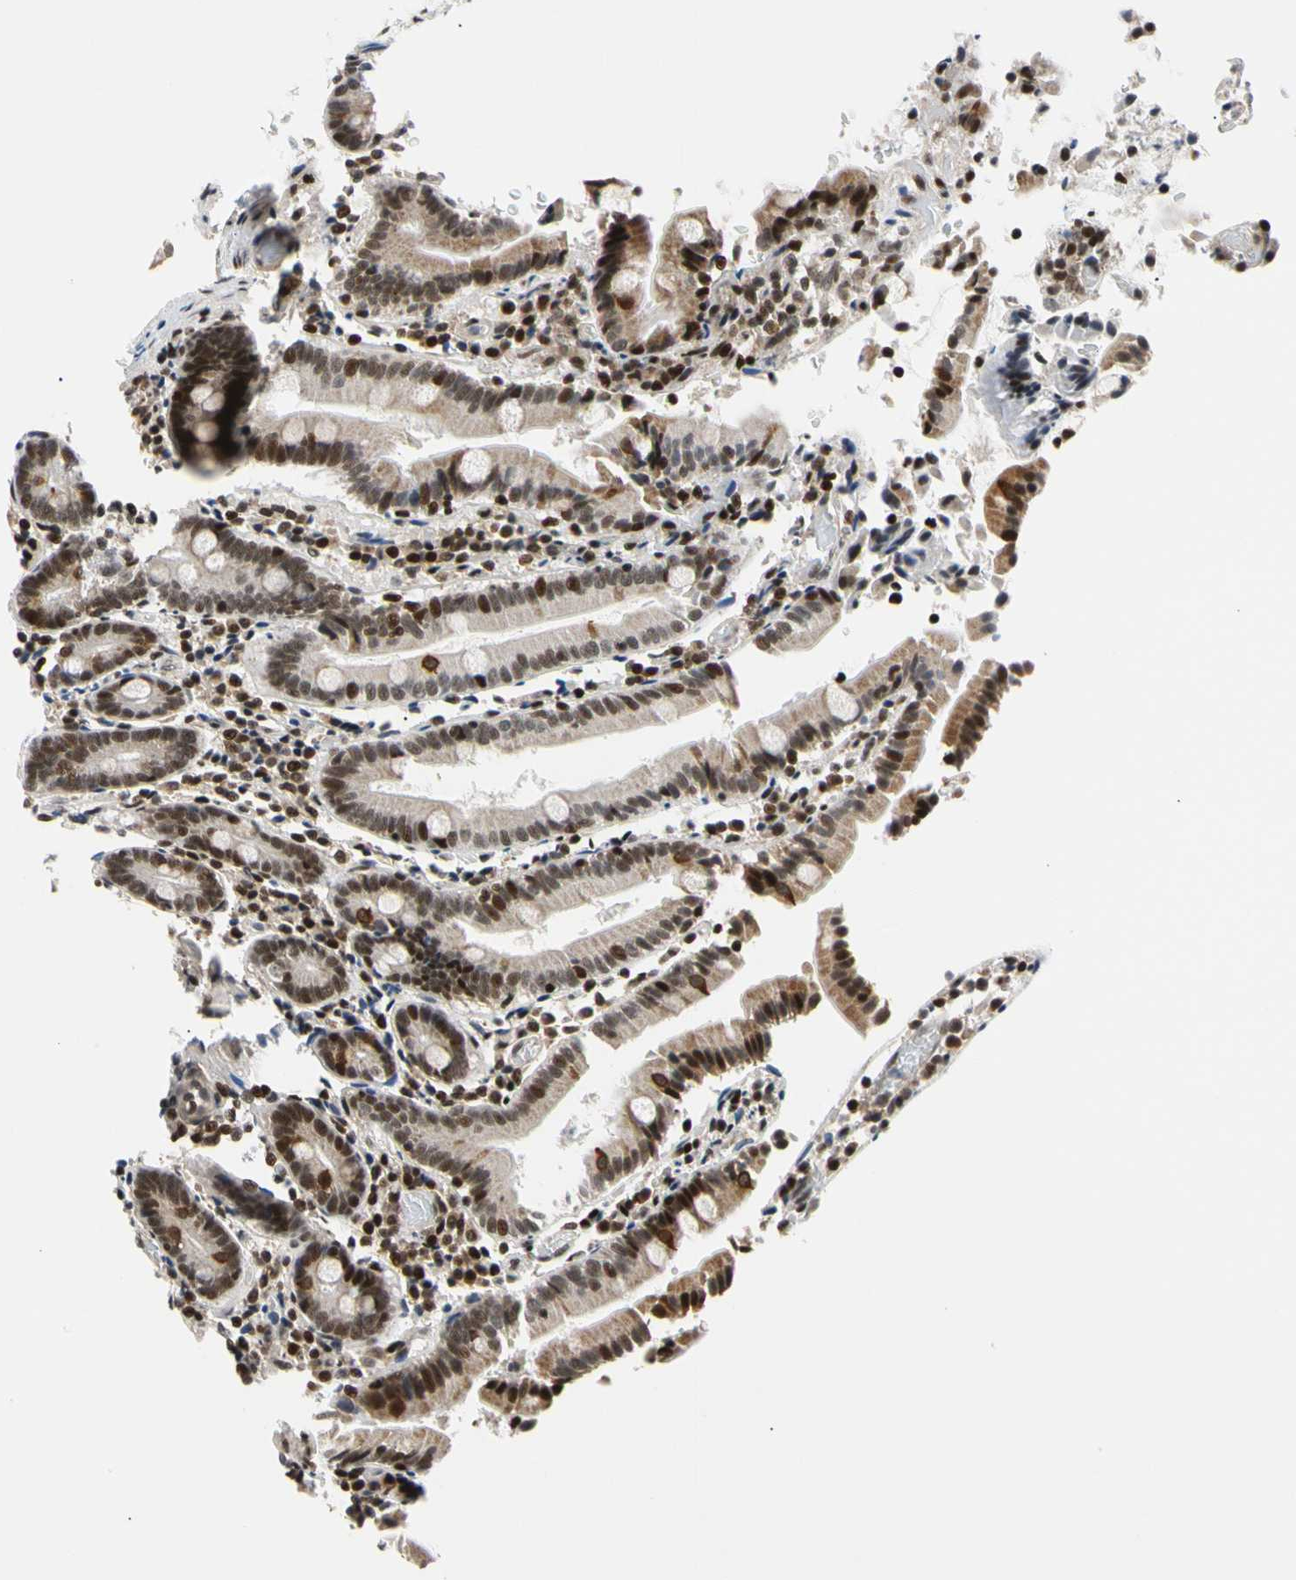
{"staining": {"intensity": "moderate", "quantity": ">75%", "location": "cytoplasmic/membranous,nuclear"}, "tissue": "duodenum", "cell_type": "Glandular cells", "image_type": "normal", "snomed": [{"axis": "morphology", "description": "Normal tissue, NOS"}, {"axis": "topography", "description": "Duodenum"}], "caption": "Protein expression analysis of unremarkable duodenum exhibits moderate cytoplasmic/membranous,nuclear positivity in about >75% of glandular cells. Using DAB (3,3'-diaminobenzidine) (brown) and hematoxylin (blue) stains, captured at high magnification using brightfield microscopy.", "gene": "E2F1", "patient": {"sex": "female", "age": 53}}